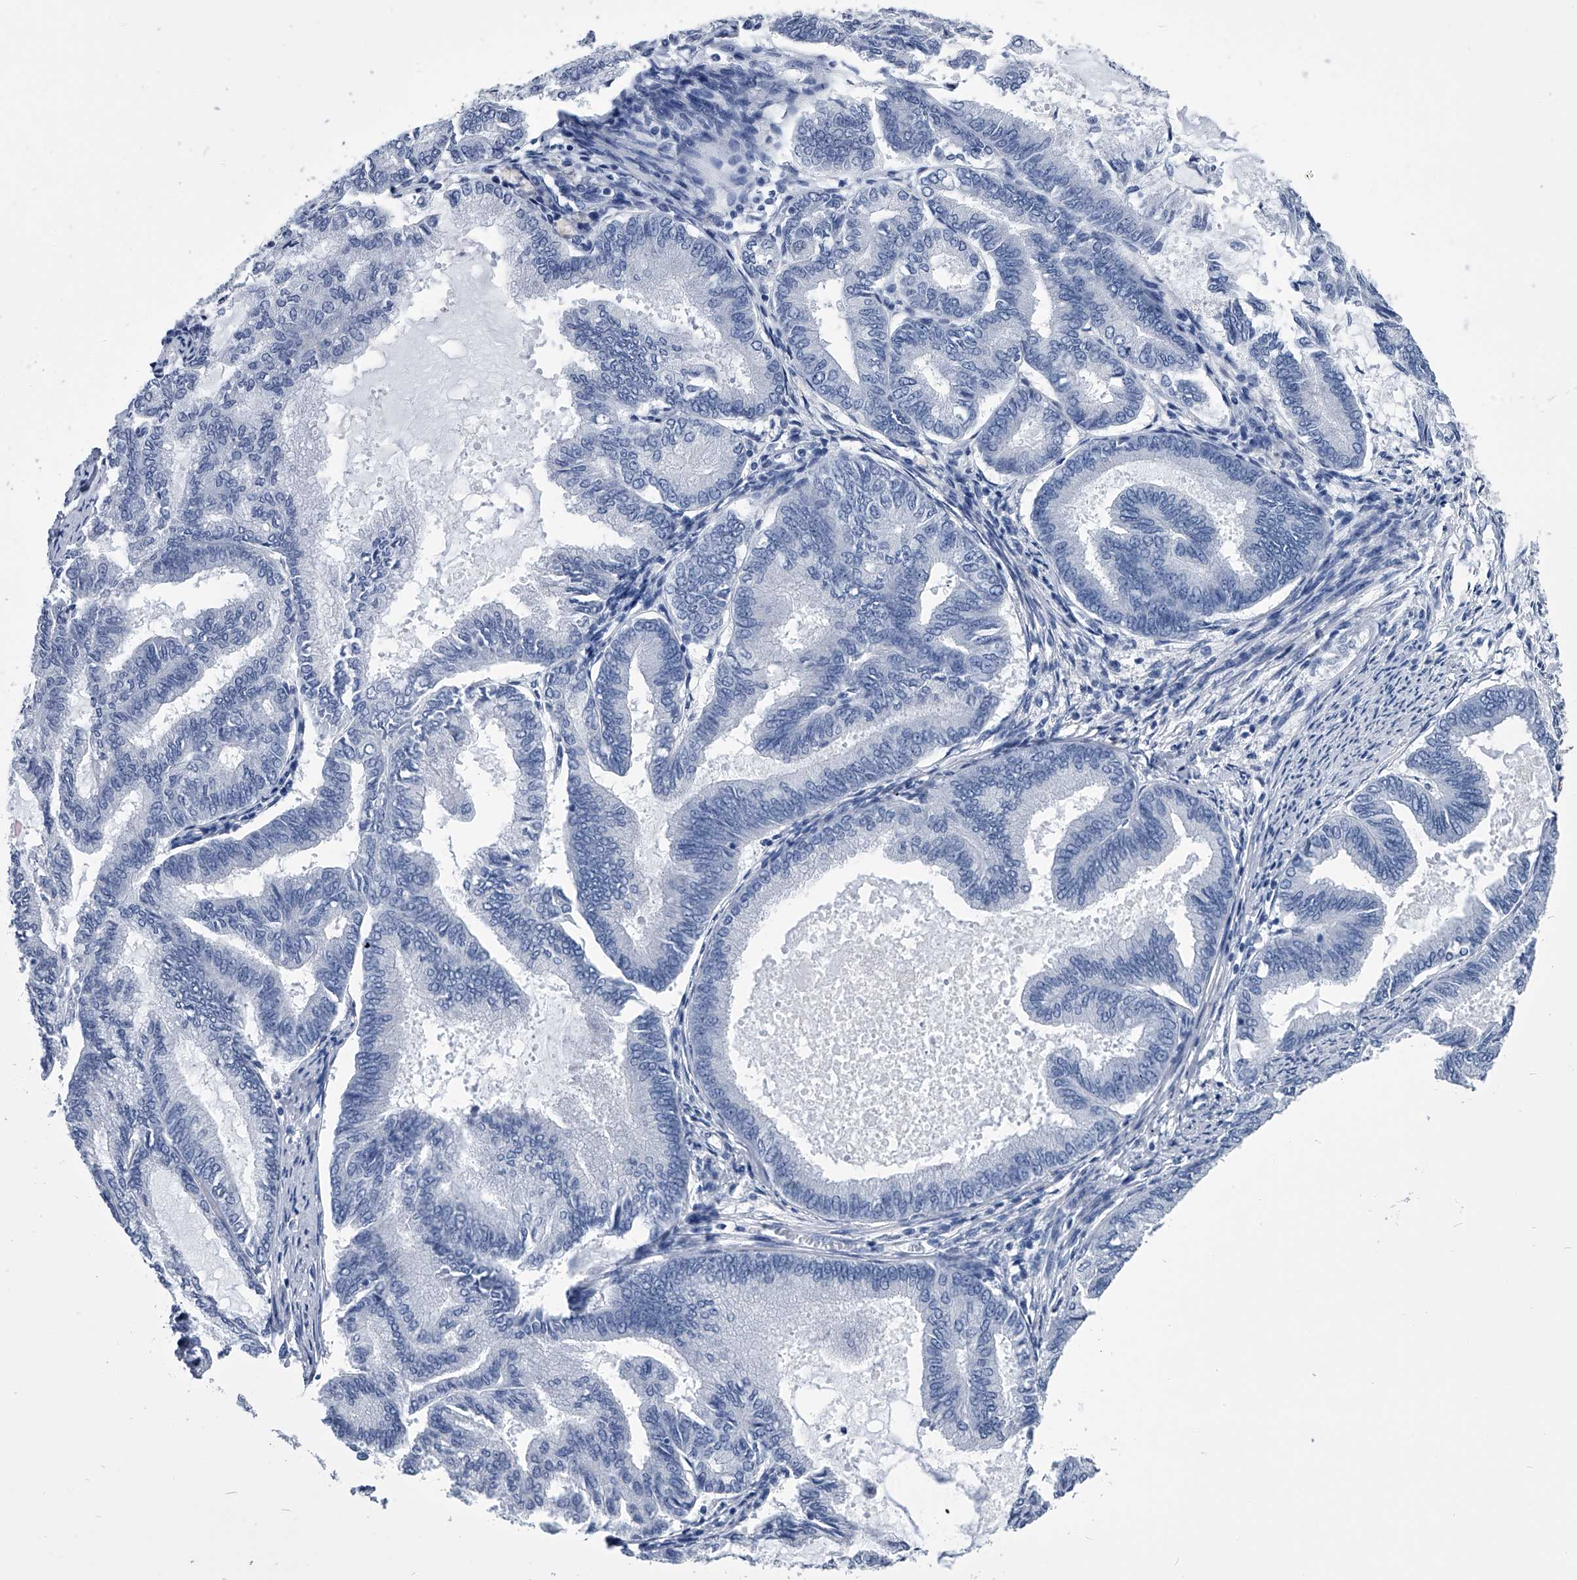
{"staining": {"intensity": "negative", "quantity": "none", "location": "none"}, "tissue": "endometrial cancer", "cell_type": "Tumor cells", "image_type": "cancer", "snomed": [{"axis": "morphology", "description": "Adenocarcinoma, NOS"}, {"axis": "topography", "description": "Endometrium"}], "caption": "DAB immunohistochemical staining of human endometrial cancer (adenocarcinoma) exhibits no significant expression in tumor cells.", "gene": "PDXK", "patient": {"sex": "female", "age": 86}}